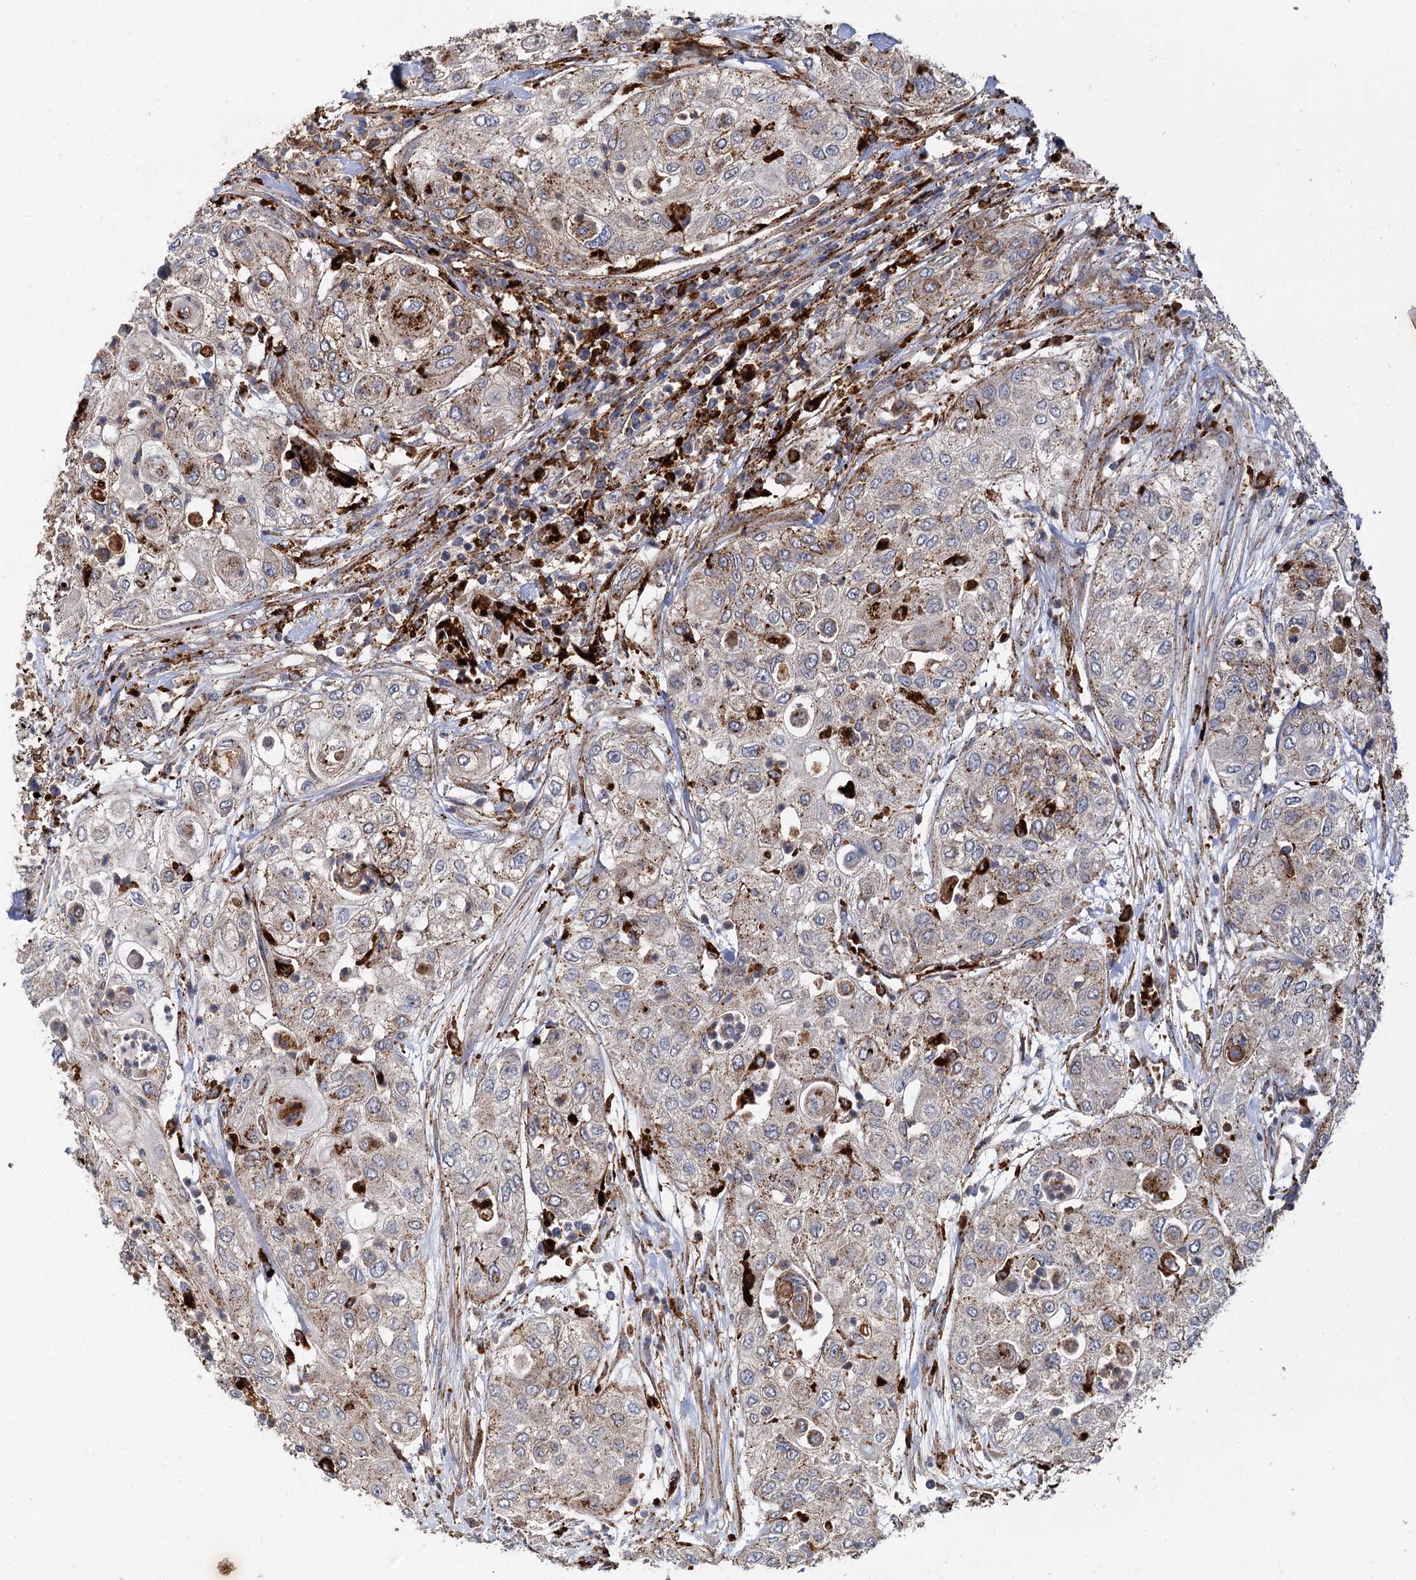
{"staining": {"intensity": "moderate", "quantity": "<25%", "location": "cytoplasmic/membranous"}, "tissue": "urothelial cancer", "cell_type": "Tumor cells", "image_type": "cancer", "snomed": [{"axis": "morphology", "description": "Urothelial carcinoma, High grade"}, {"axis": "topography", "description": "Urinary bladder"}], "caption": "Brown immunohistochemical staining in human urothelial cancer reveals moderate cytoplasmic/membranous staining in about <25% of tumor cells. (DAB = brown stain, brightfield microscopy at high magnification).", "gene": "GBA1", "patient": {"sex": "female", "age": 79}}